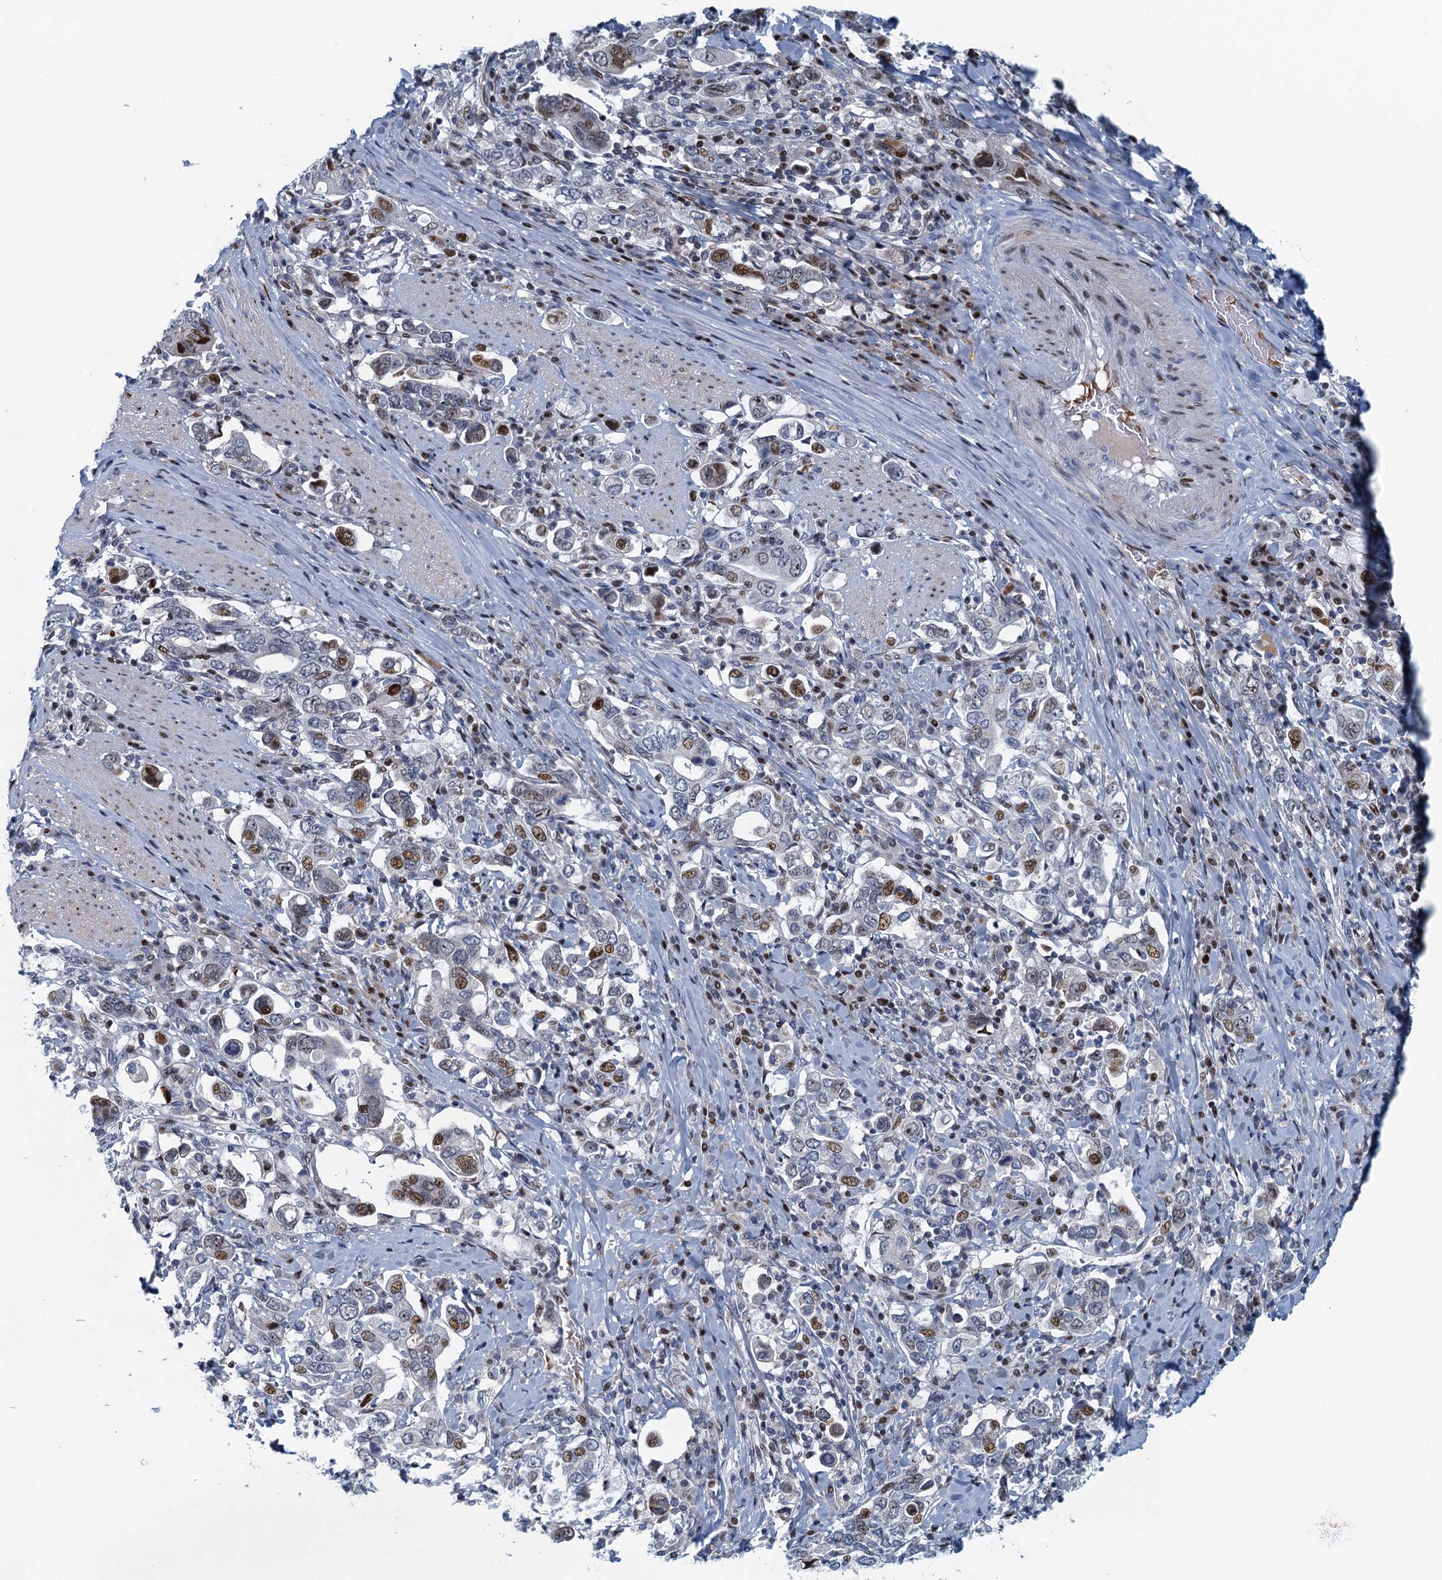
{"staining": {"intensity": "moderate", "quantity": "<25%", "location": "nuclear"}, "tissue": "stomach cancer", "cell_type": "Tumor cells", "image_type": "cancer", "snomed": [{"axis": "morphology", "description": "Adenocarcinoma, NOS"}, {"axis": "topography", "description": "Stomach, upper"}], "caption": "The micrograph displays immunohistochemical staining of stomach cancer. There is moderate nuclear positivity is seen in approximately <25% of tumor cells.", "gene": "ANKRD13D", "patient": {"sex": "male", "age": 62}}